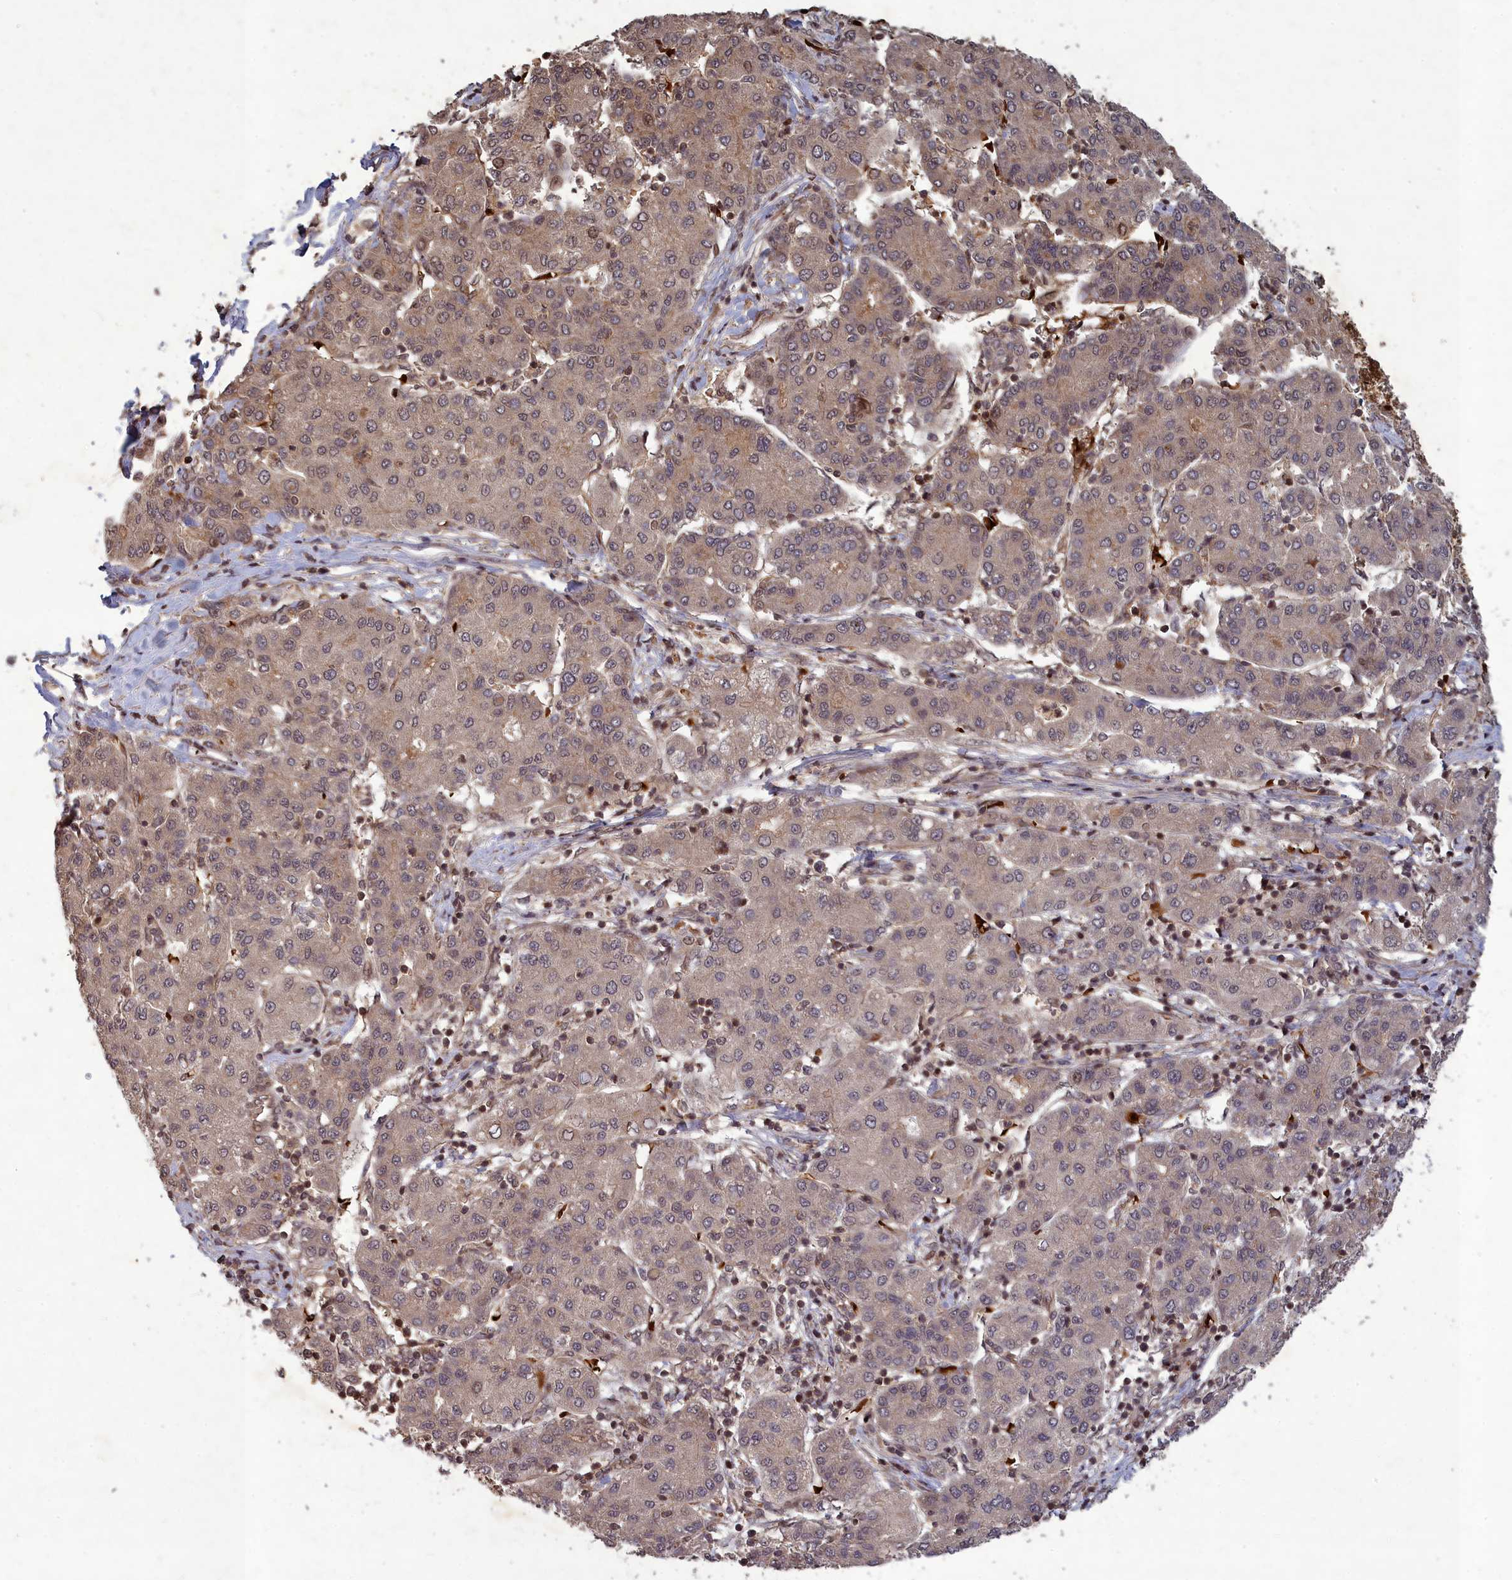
{"staining": {"intensity": "weak", "quantity": ">75%", "location": "cytoplasmic/membranous"}, "tissue": "liver cancer", "cell_type": "Tumor cells", "image_type": "cancer", "snomed": [{"axis": "morphology", "description": "Carcinoma, Hepatocellular, NOS"}, {"axis": "topography", "description": "Liver"}], "caption": "Immunohistochemistry (IHC) (DAB (3,3'-diaminobenzidine)) staining of hepatocellular carcinoma (liver) shows weak cytoplasmic/membranous protein staining in approximately >75% of tumor cells.", "gene": "SRMS", "patient": {"sex": "male", "age": 65}}